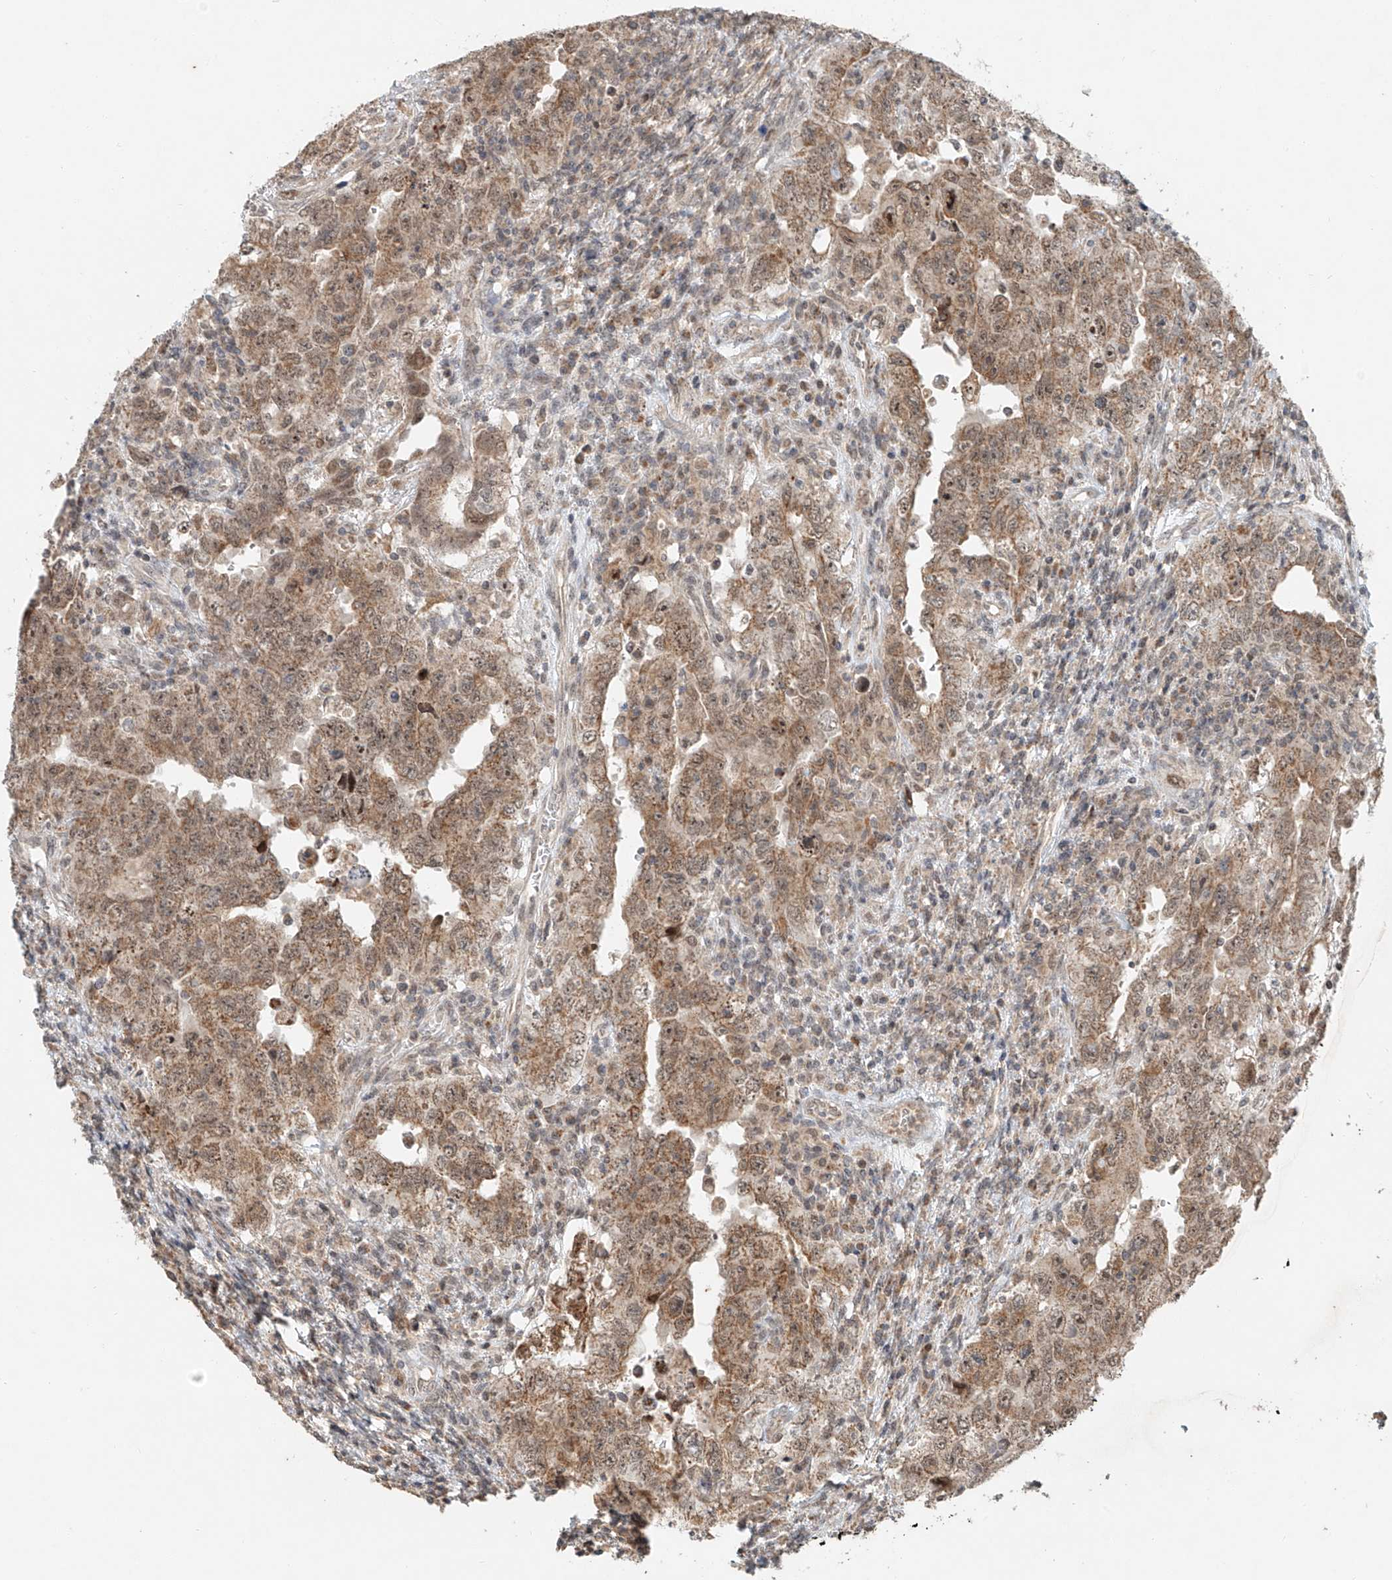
{"staining": {"intensity": "moderate", "quantity": ">75%", "location": "cytoplasmic/membranous"}, "tissue": "testis cancer", "cell_type": "Tumor cells", "image_type": "cancer", "snomed": [{"axis": "morphology", "description": "Carcinoma, Embryonal, NOS"}, {"axis": "topography", "description": "Testis"}], "caption": "A brown stain shows moderate cytoplasmic/membranous positivity of a protein in human testis embryonal carcinoma tumor cells.", "gene": "SYTL3", "patient": {"sex": "male", "age": 26}}